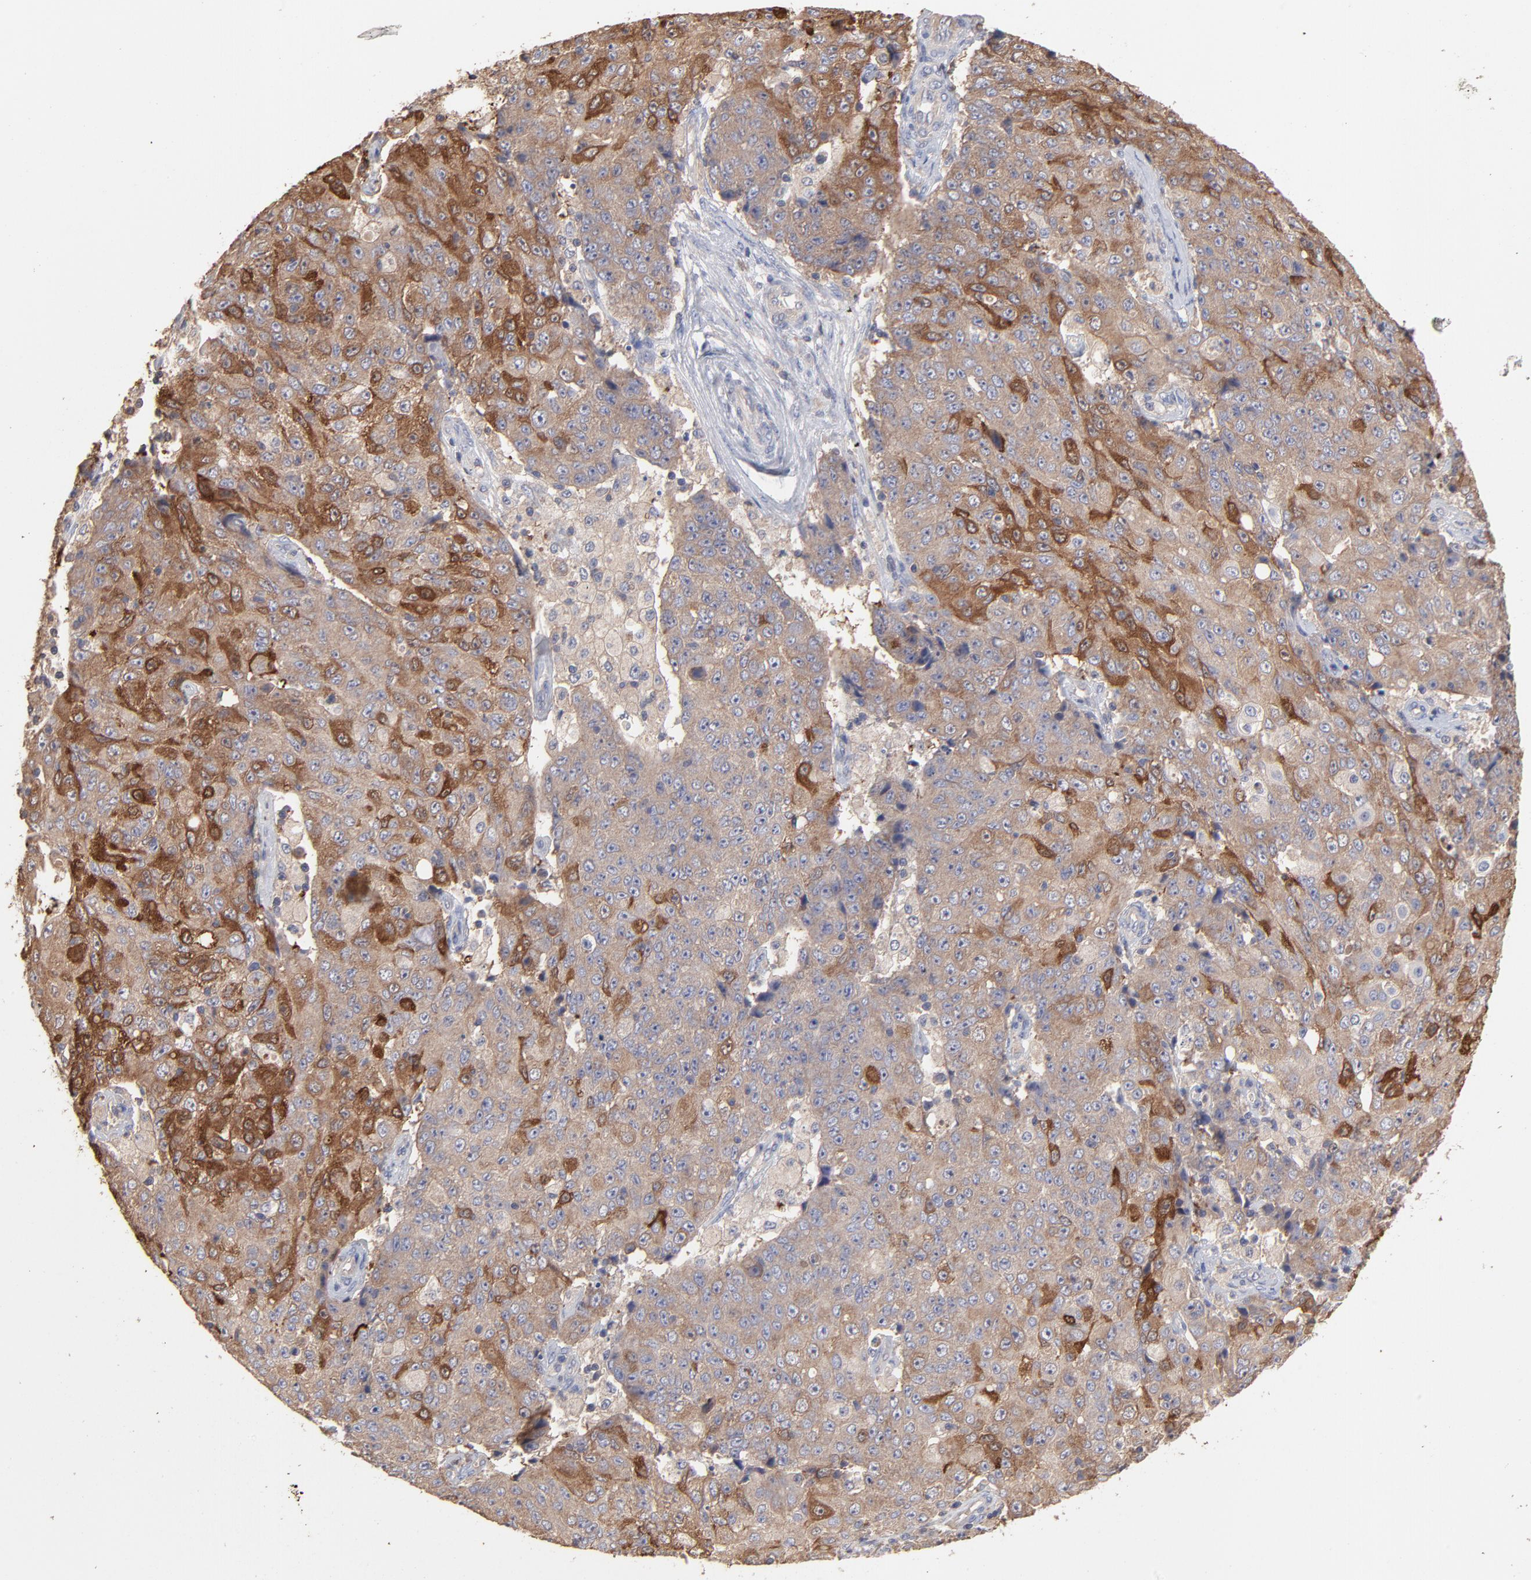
{"staining": {"intensity": "strong", "quantity": ">75%", "location": "cytoplasmic/membranous,nuclear"}, "tissue": "ovarian cancer", "cell_type": "Tumor cells", "image_type": "cancer", "snomed": [{"axis": "morphology", "description": "Carcinoma, endometroid"}, {"axis": "topography", "description": "Ovary"}], "caption": "Human ovarian endometroid carcinoma stained with a brown dye demonstrates strong cytoplasmic/membranous and nuclear positive positivity in about >75% of tumor cells.", "gene": "TANGO2", "patient": {"sex": "female", "age": 42}}